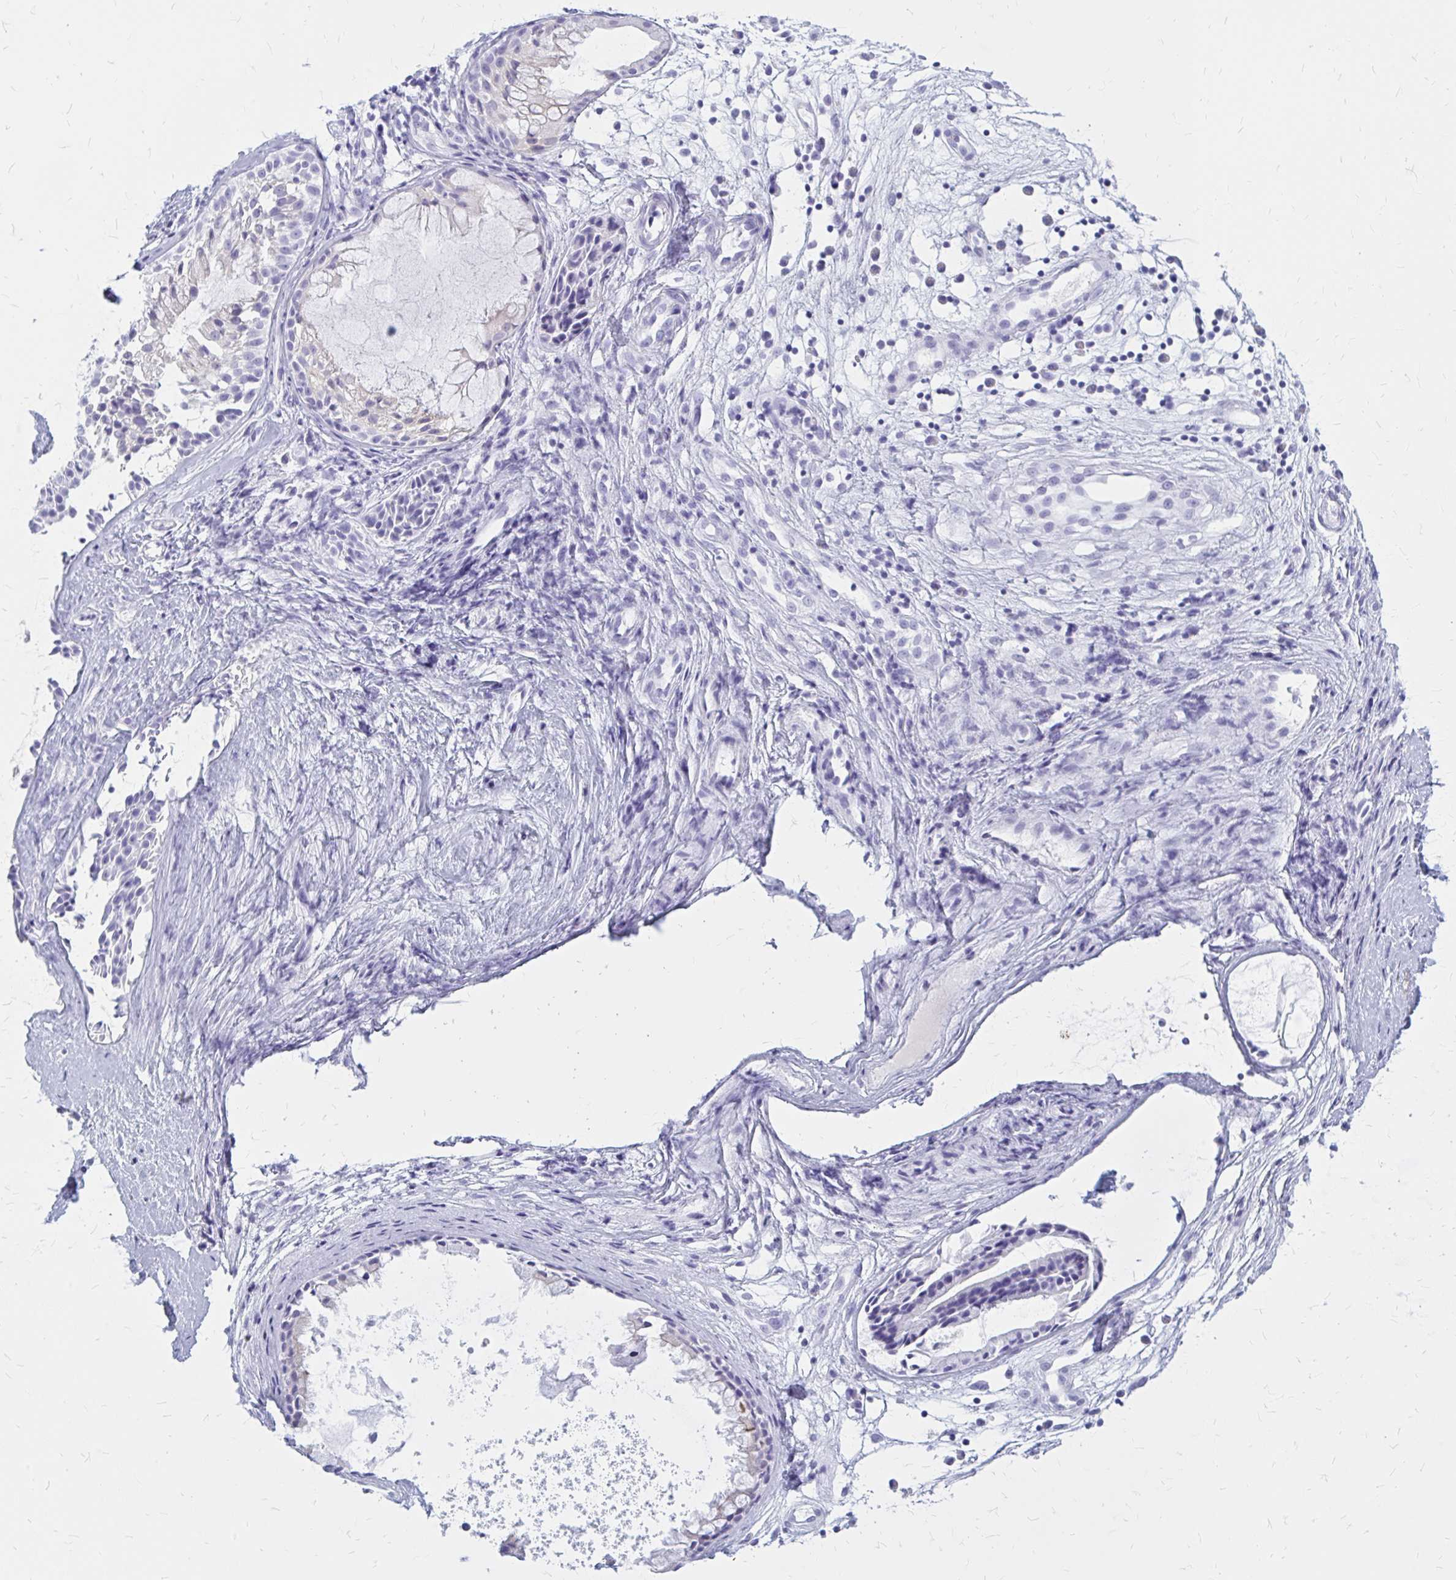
{"staining": {"intensity": "negative", "quantity": "none", "location": "none"}, "tissue": "nasopharynx", "cell_type": "Respiratory epithelial cells", "image_type": "normal", "snomed": [{"axis": "morphology", "description": "Normal tissue, NOS"}, {"axis": "topography", "description": "Nasopharynx"}], "caption": "There is no significant staining in respiratory epithelial cells of nasopharynx.", "gene": "KLHDC7A", "patient": {"sex": "male", "age": 56}}